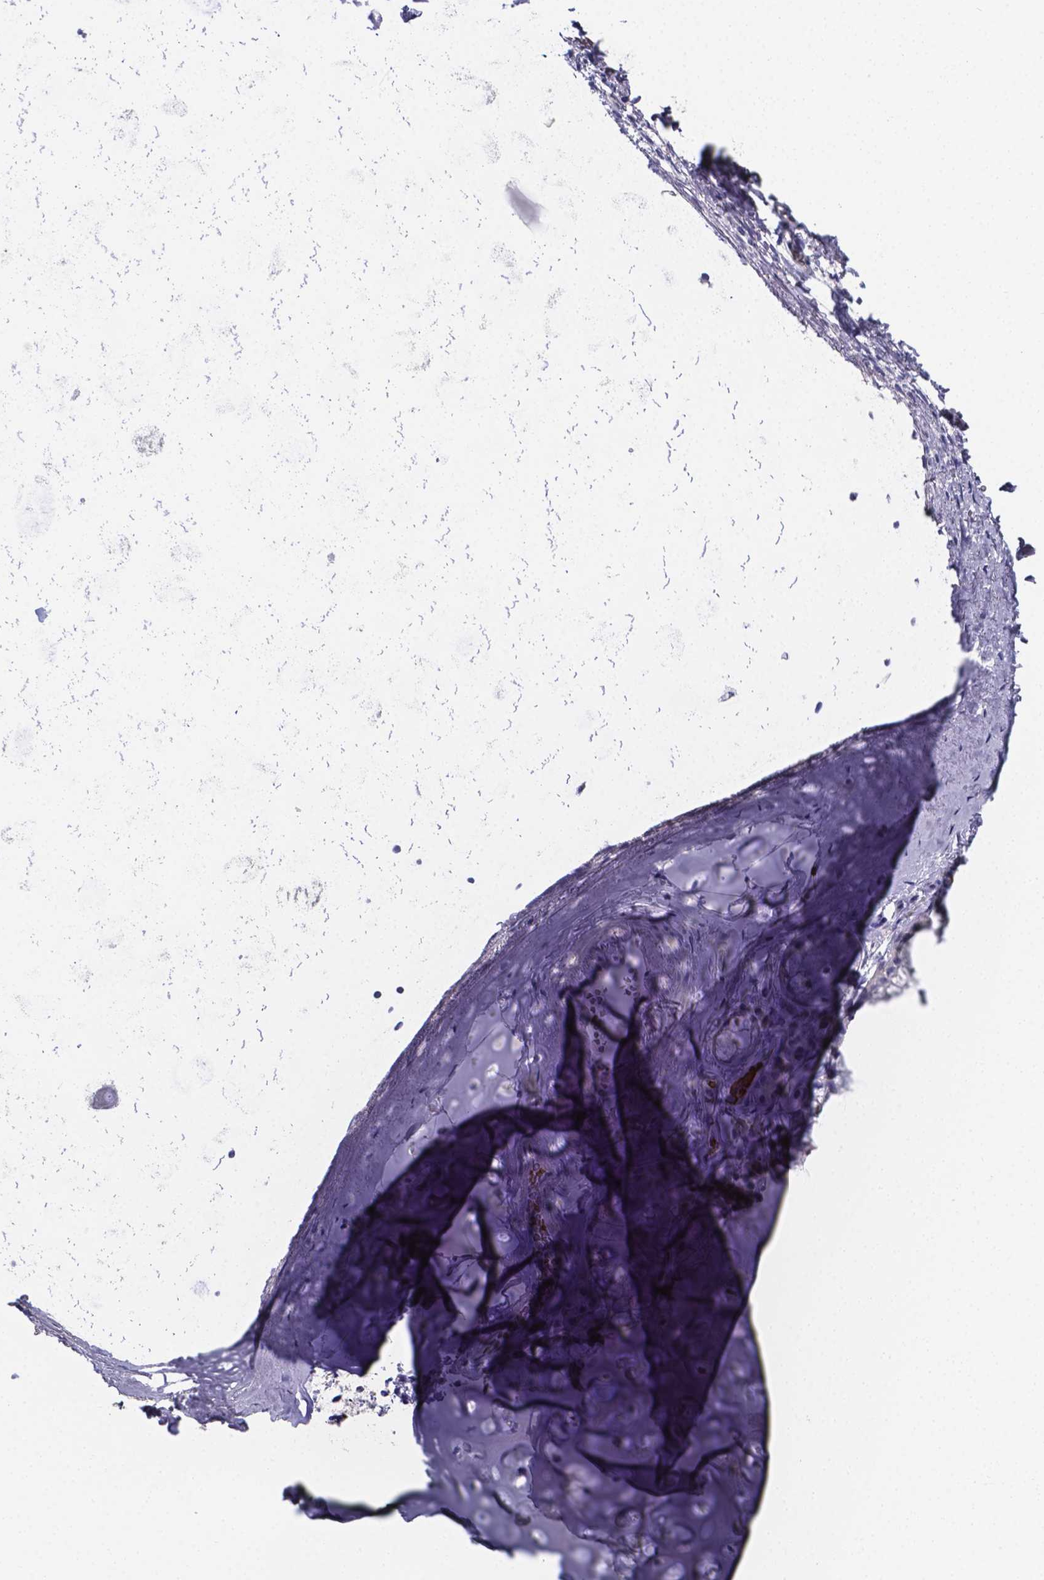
{"staining": {"intensity": "negative", "quantity": "none", "location": "none"}, "tissue": "soft tissue", "cell_type": "Chondrocytes", "image_type": "normal", "snomed": [{"axis": "morphology", "description": "Normal tissue, NOS"}, {"axis": "topography", "description": "Bronchus"}, {"axis": "topography", "description": "Lung"}], "caption": "The micrograph displays no staining of chondrocytes in unremarkable soft tissue. (IHC, brightfield microscopy, high magnification).", "gene": "GABRA3", "patient": {"sex": "female", "age": 57}}